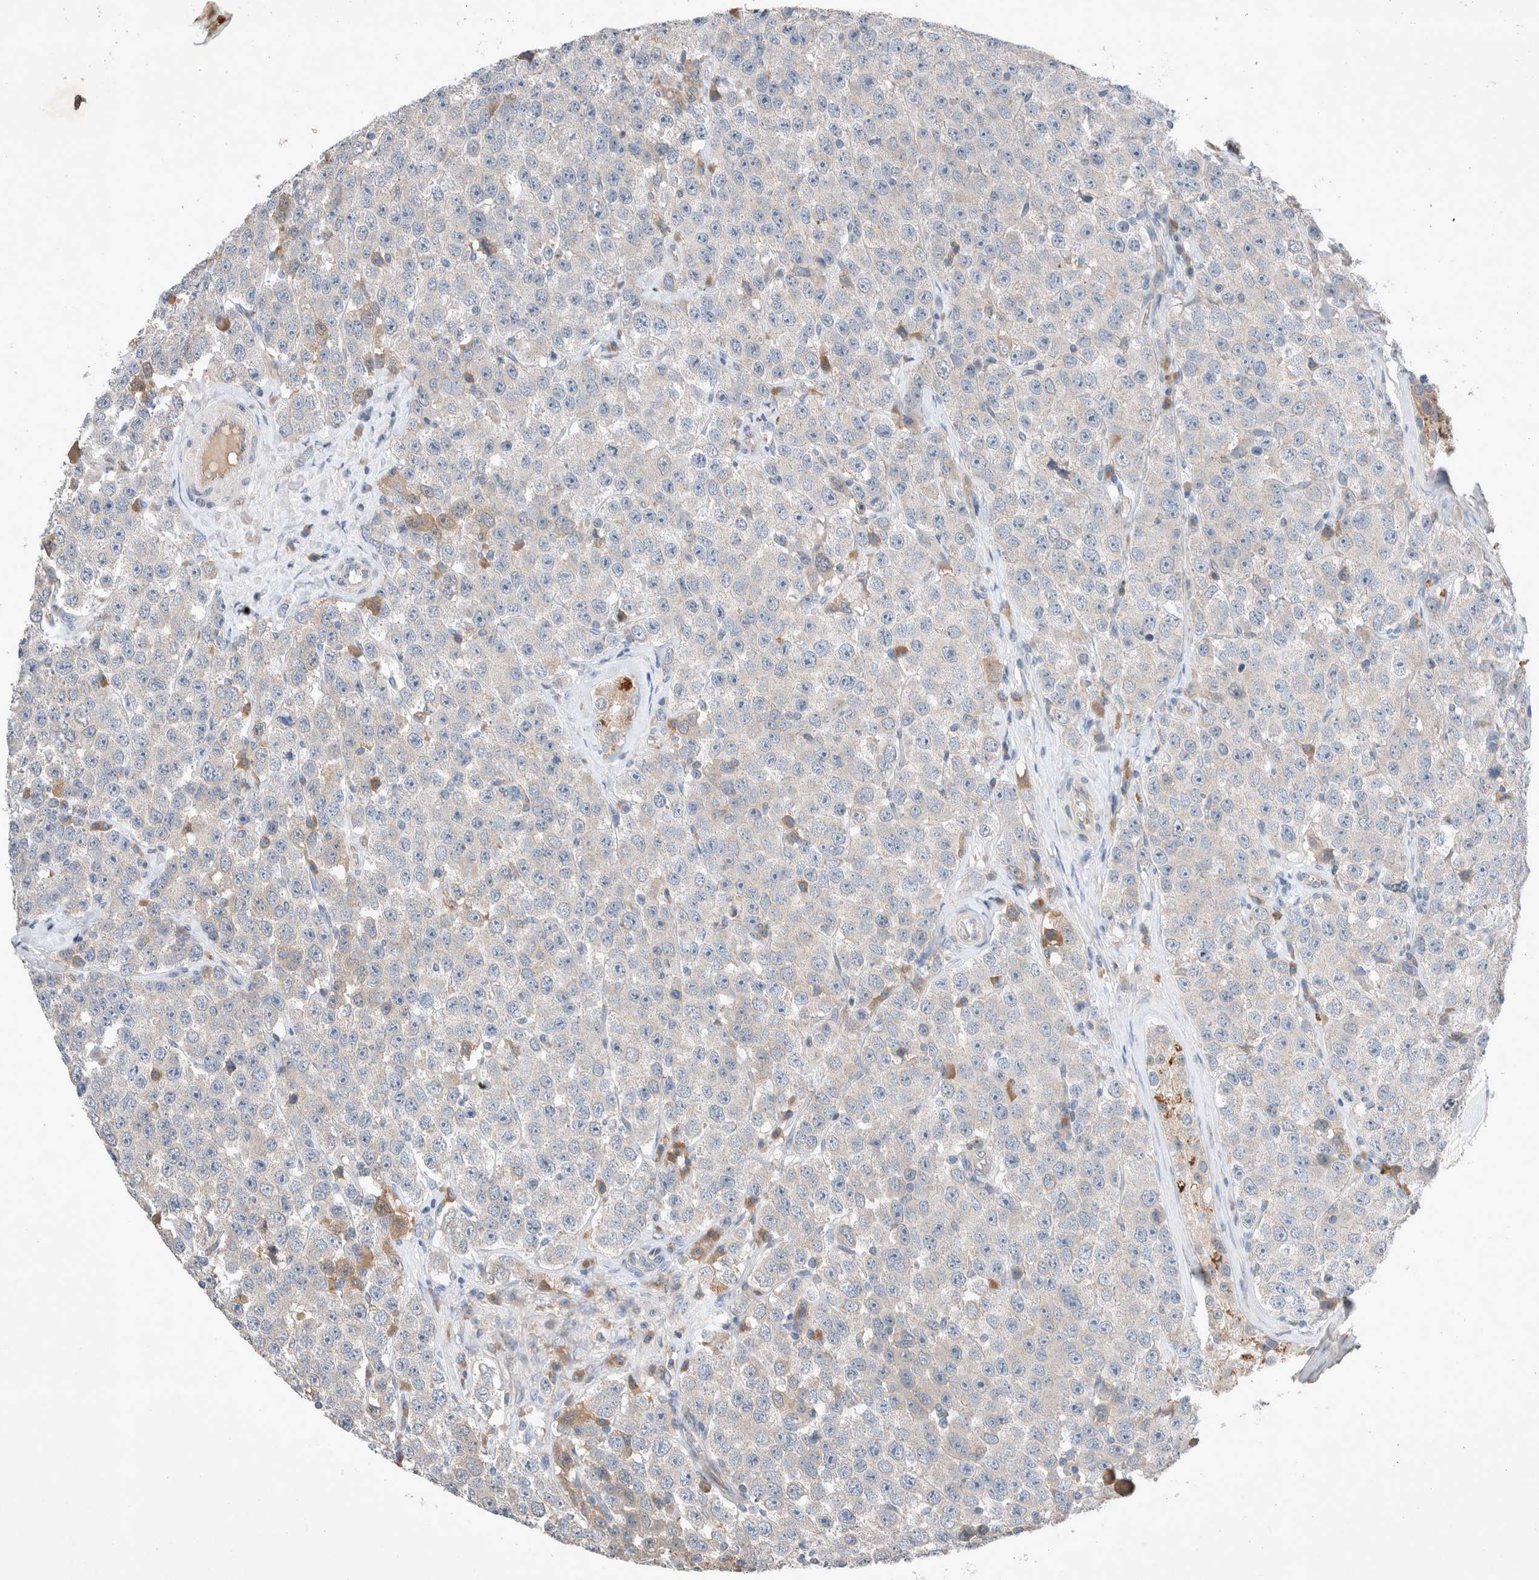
{"staining": {"intensity": "negative", "quantity": "none", "location": "none"}, "tissue": "testis cancer", "cell_type": "Tumor cells", "image_type": "cancer", "snomed": [{"axis": "morphology", "description": "Seminoma, NOS"}, {"axis": "morphology", "description": "Carcinoma, Embryonal, NOS"}, {"axis": "topography", "description": "Testis"}], "caption": "Immunohistochemistry (IHC) of testis cancer shows no expression in tumor cells. The staining was performed using DAB (3,3'-diaminobenzidine) to visualize the protein expression in brown, while the nuclei were stained in blue with hematoxylin (Magnification: 20x).", "gene": "UGCG", "patient": {"sex": "male", "age": 28}}